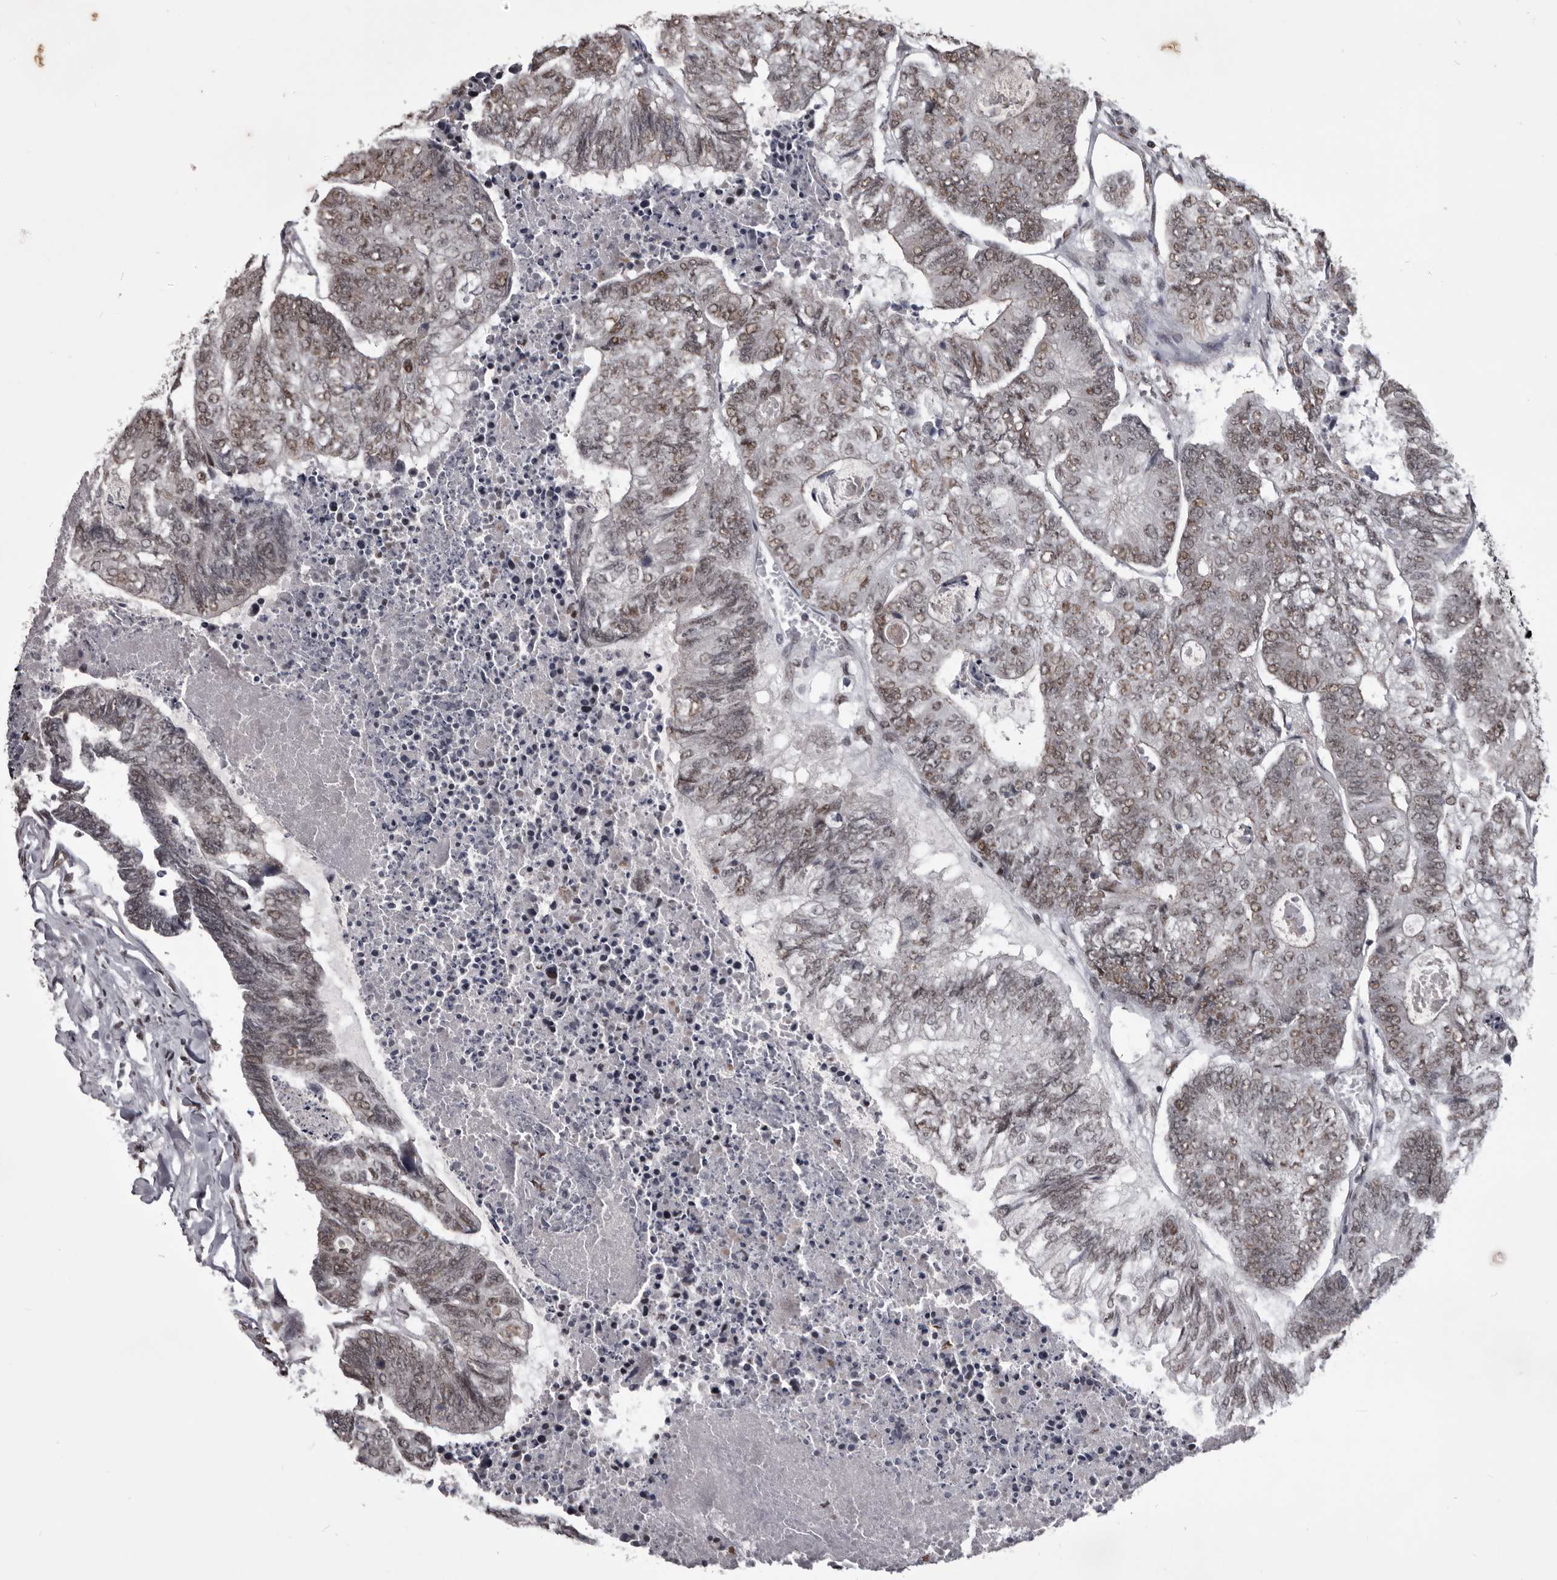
{"staining": {"intensity": "moderate", "quantity": ">75%", "location": "nuclear"}, "tissue": "colorectal cancer", "cell_type": "Tumor cells", "image_type": "cancer", "snomed": [{"axis": "morphology", "description": "Adenocarcinoma, NOS"}, {"axis": "topography", "description": "Colon"}], "caption": "Tumor cells display medium levels of moderate nuclear positivity in approximately >75% of cells in colorectal cancer (adenocarcinoma).", "gene": "NUMA1", "patient": {"sex": "female", "age": 67}}